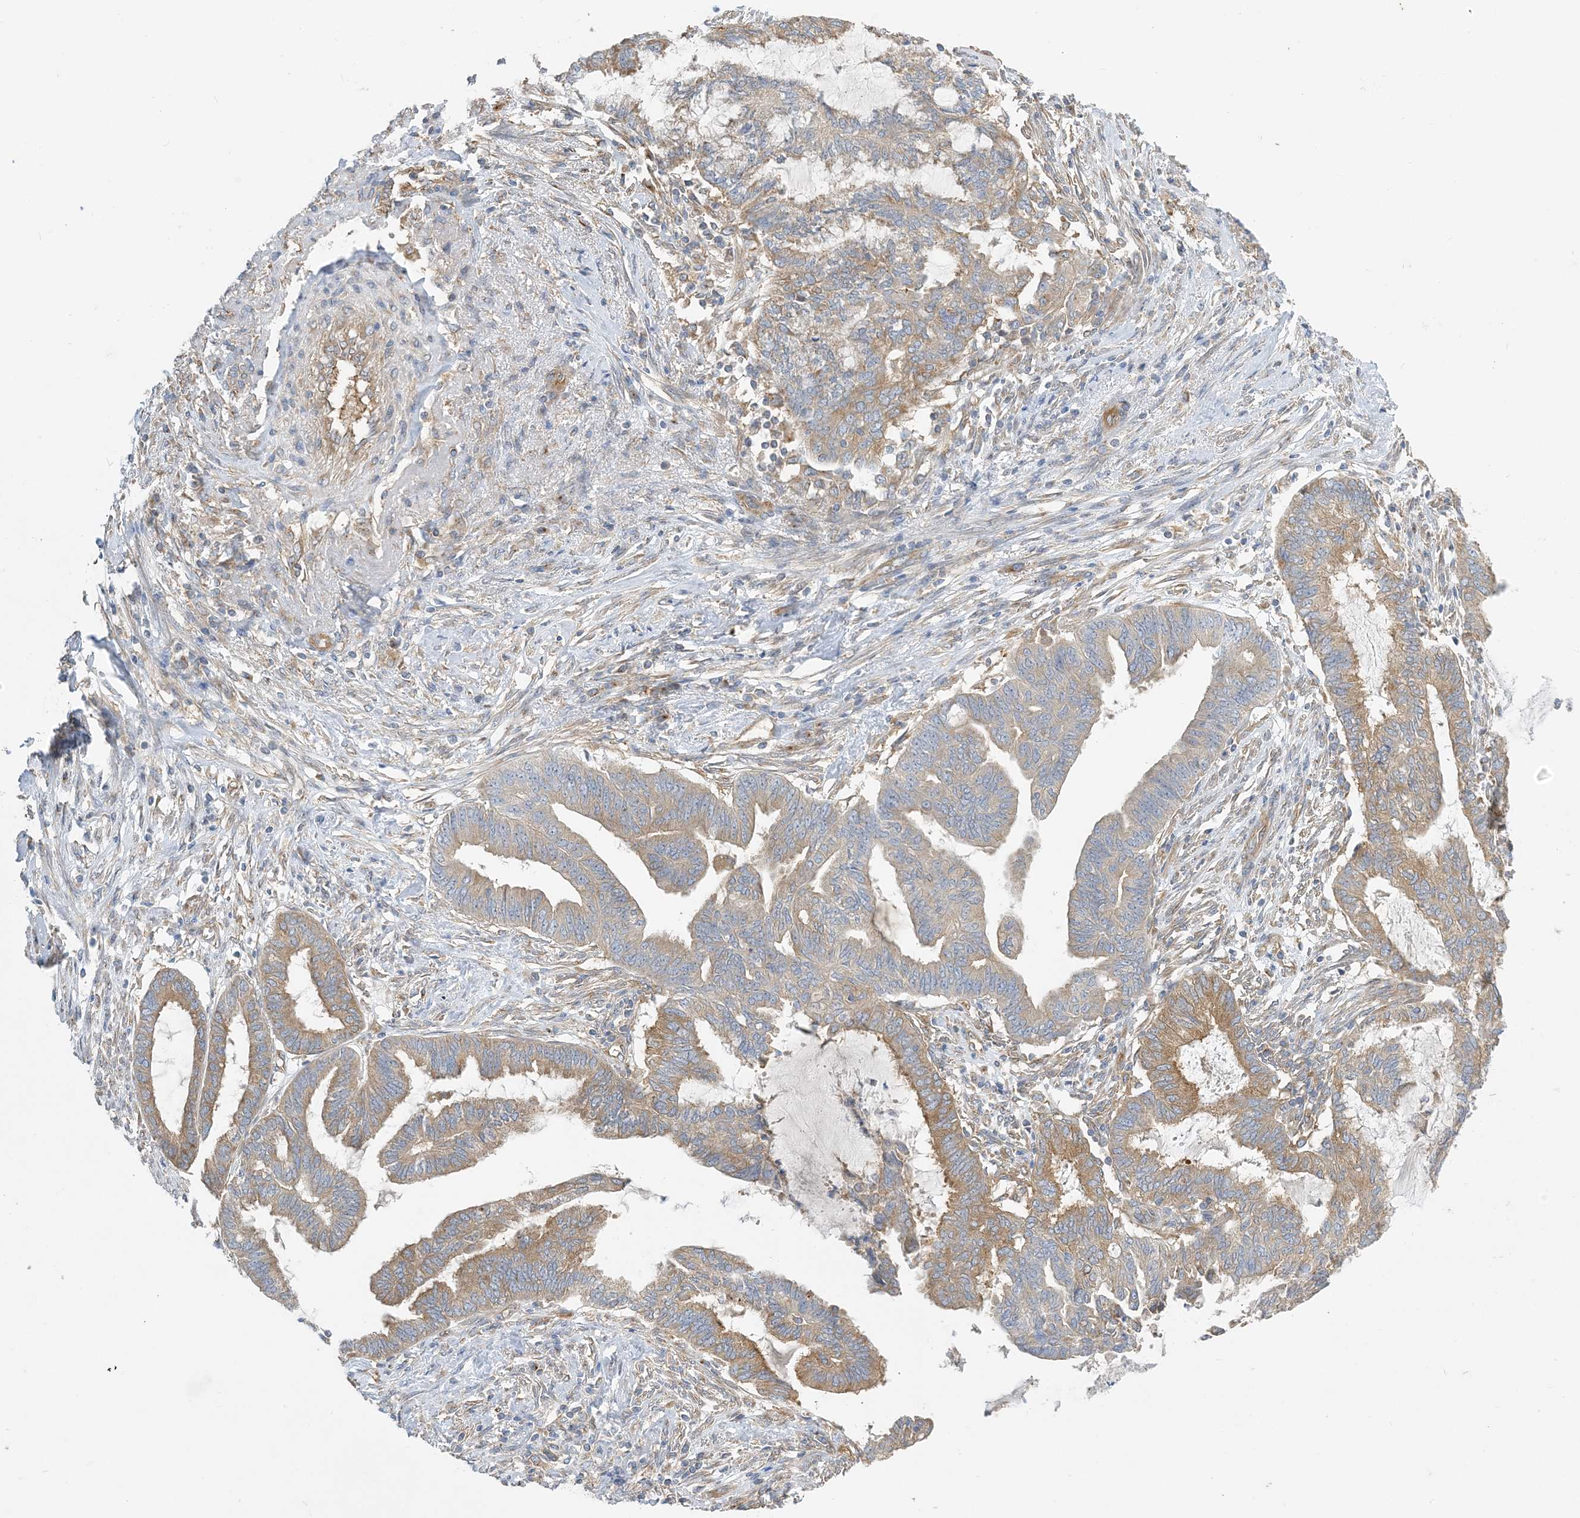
{"staining": {"intensity": "moderate", "quantity": "25%-75%", "location": "cytoplasmic/membranous"}, "tissue": "endometrial cancer", "cell_type": "Tumor cells", "image_type": "cancer", "snomed": [{"axis": "morphology", "description": "Adenocarcinoma, NOS"}, {"axis": "topography", "description": "Endometrium"}], "caption": "Protein analysis of endometrial cancer tissue shows moderate cytoplasmic/membranous positivity in about 25%-75% of tumor cells. Nuclei are stained in blue.", "gene": "SIDT1", "patient": {"sex": "female", "age": 86}}